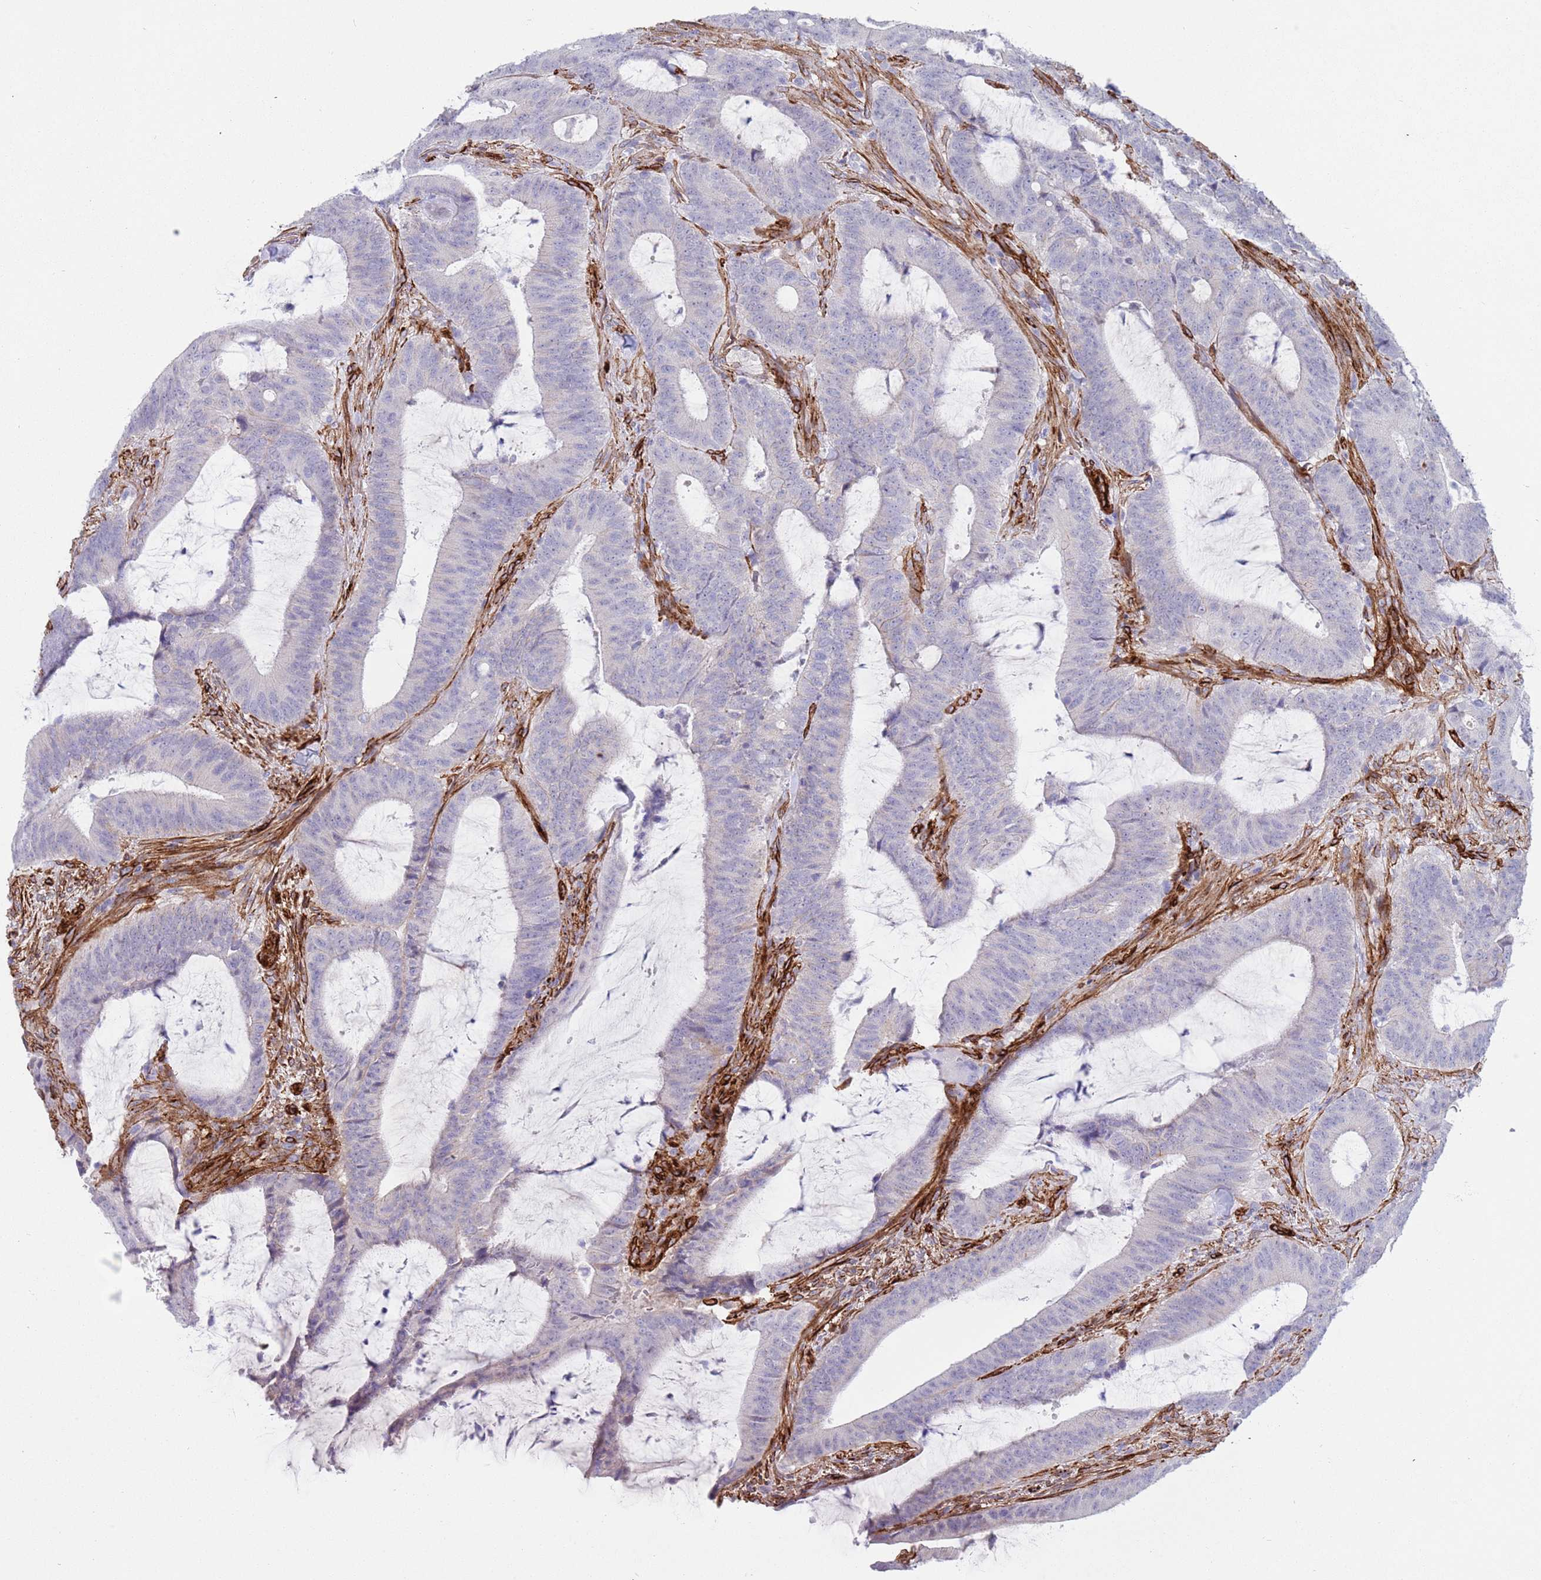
{"staining": {"intensity": "negative", "quantity": "none", "location": "none"}, "tissue": "colorectal cancer", "cell_type": "Tumor cells", "image_type": "cancer", "snomed": [{"axis": "morphology", "description": "Adenocarcinoma, NOS"}, {"axis": "topography", "description": "Colon"}], "caption": "Immunohistochemistry histopathology image of human colorectal cancer (adenocarcinoma) stained for a protein (brown), which shows no staining in tumor cells.", "gene": "CAV2", "patient": {"sex": "female", "age": 43}}